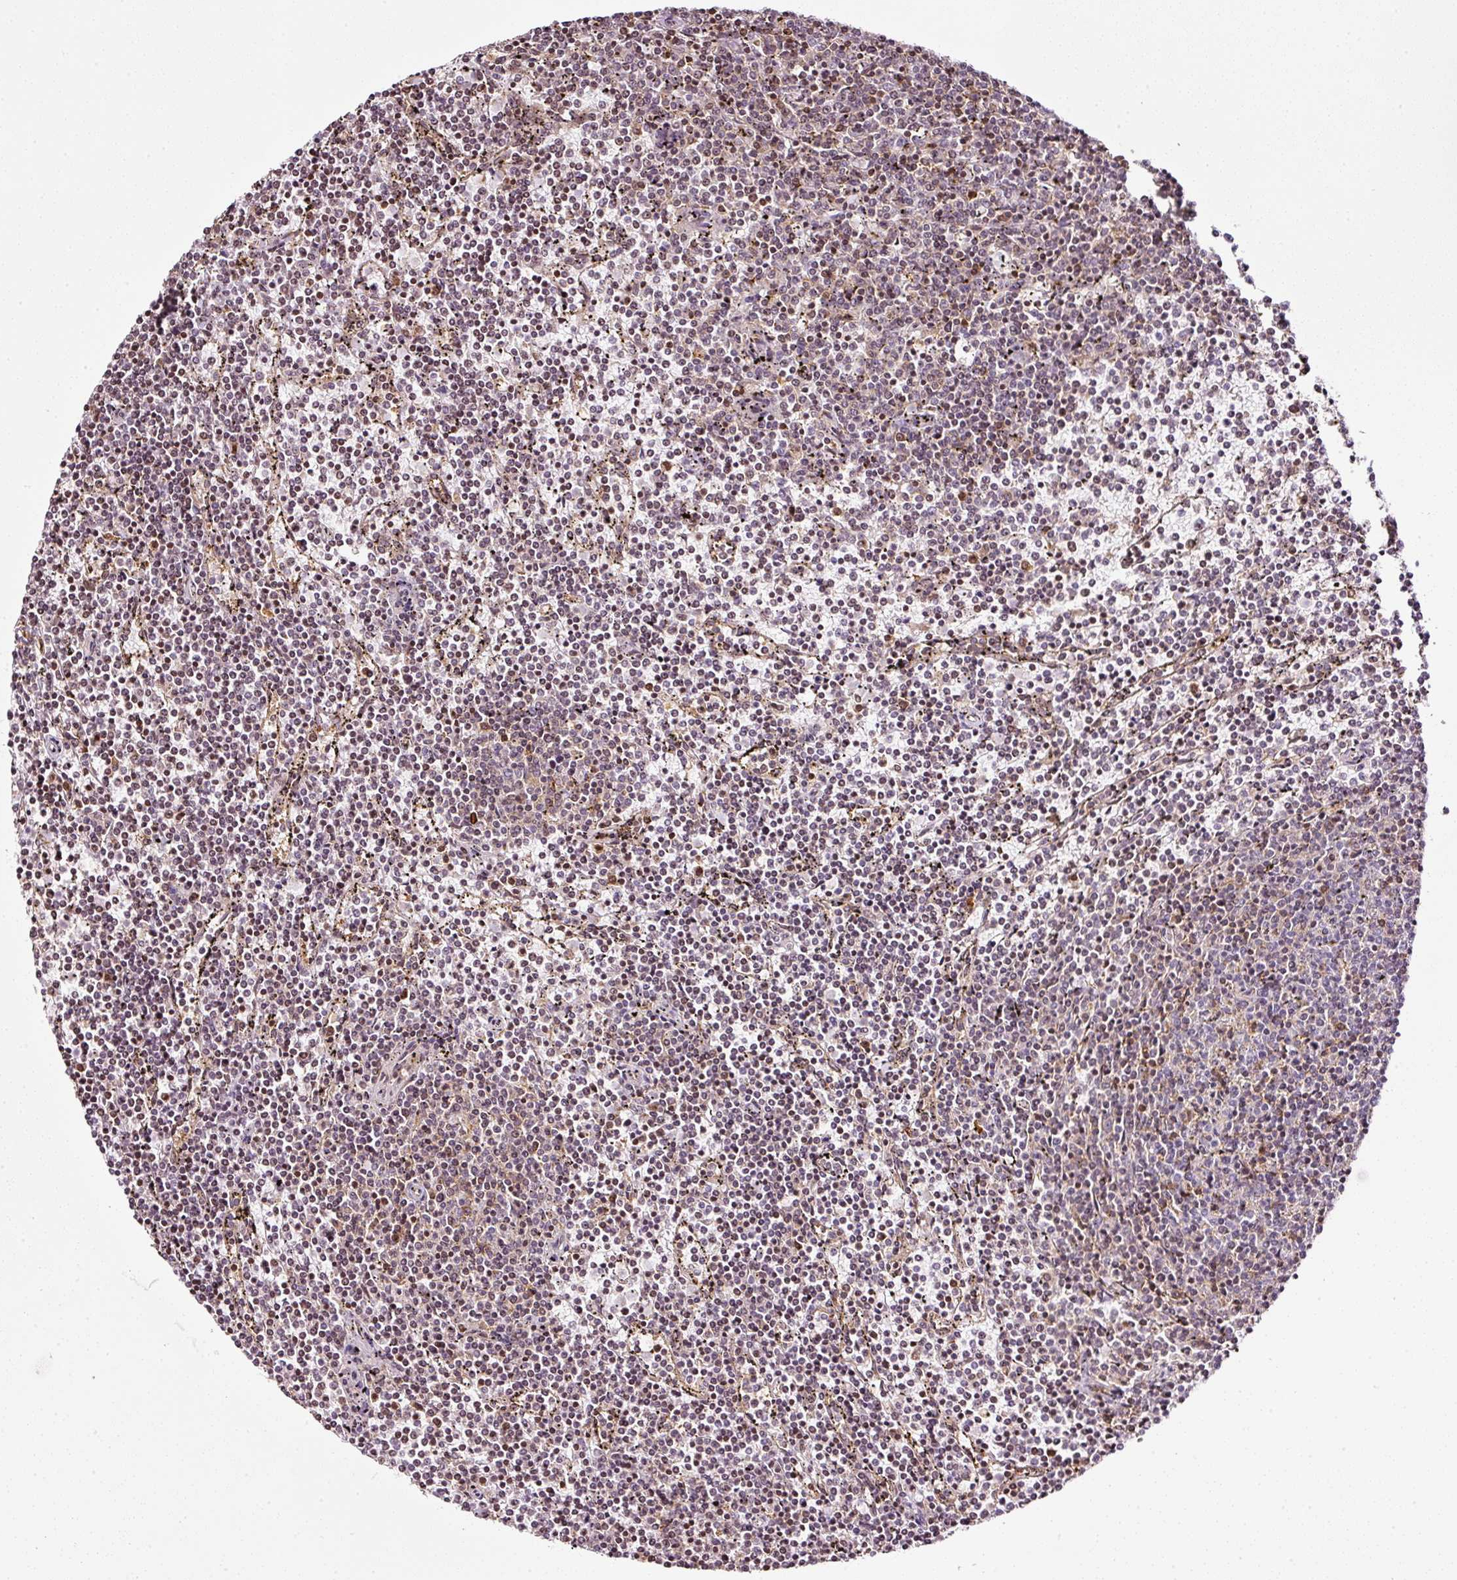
{"staining": {"intensity": "weak", "quantity": "<25%", "location": "cytoplasmic/membranous"}, "tissue": "lymphoma", "cell_type": "Tumor cells", "image_type": "cancer", "snomed": [{"axis": "morphology", "description": "Malignant lymphoma, non-Hodgkin's type, Low grade"}, {"axis": "topography", "description": "Spleen"}], "caption": "The IHC histopathology image has no significant staining in tumor cells of low-grade malignant lymphoma, non-Hodgkin's type tissue.", "gene": "SCNM1", "patient": {"sex": "female", "age": 50}}